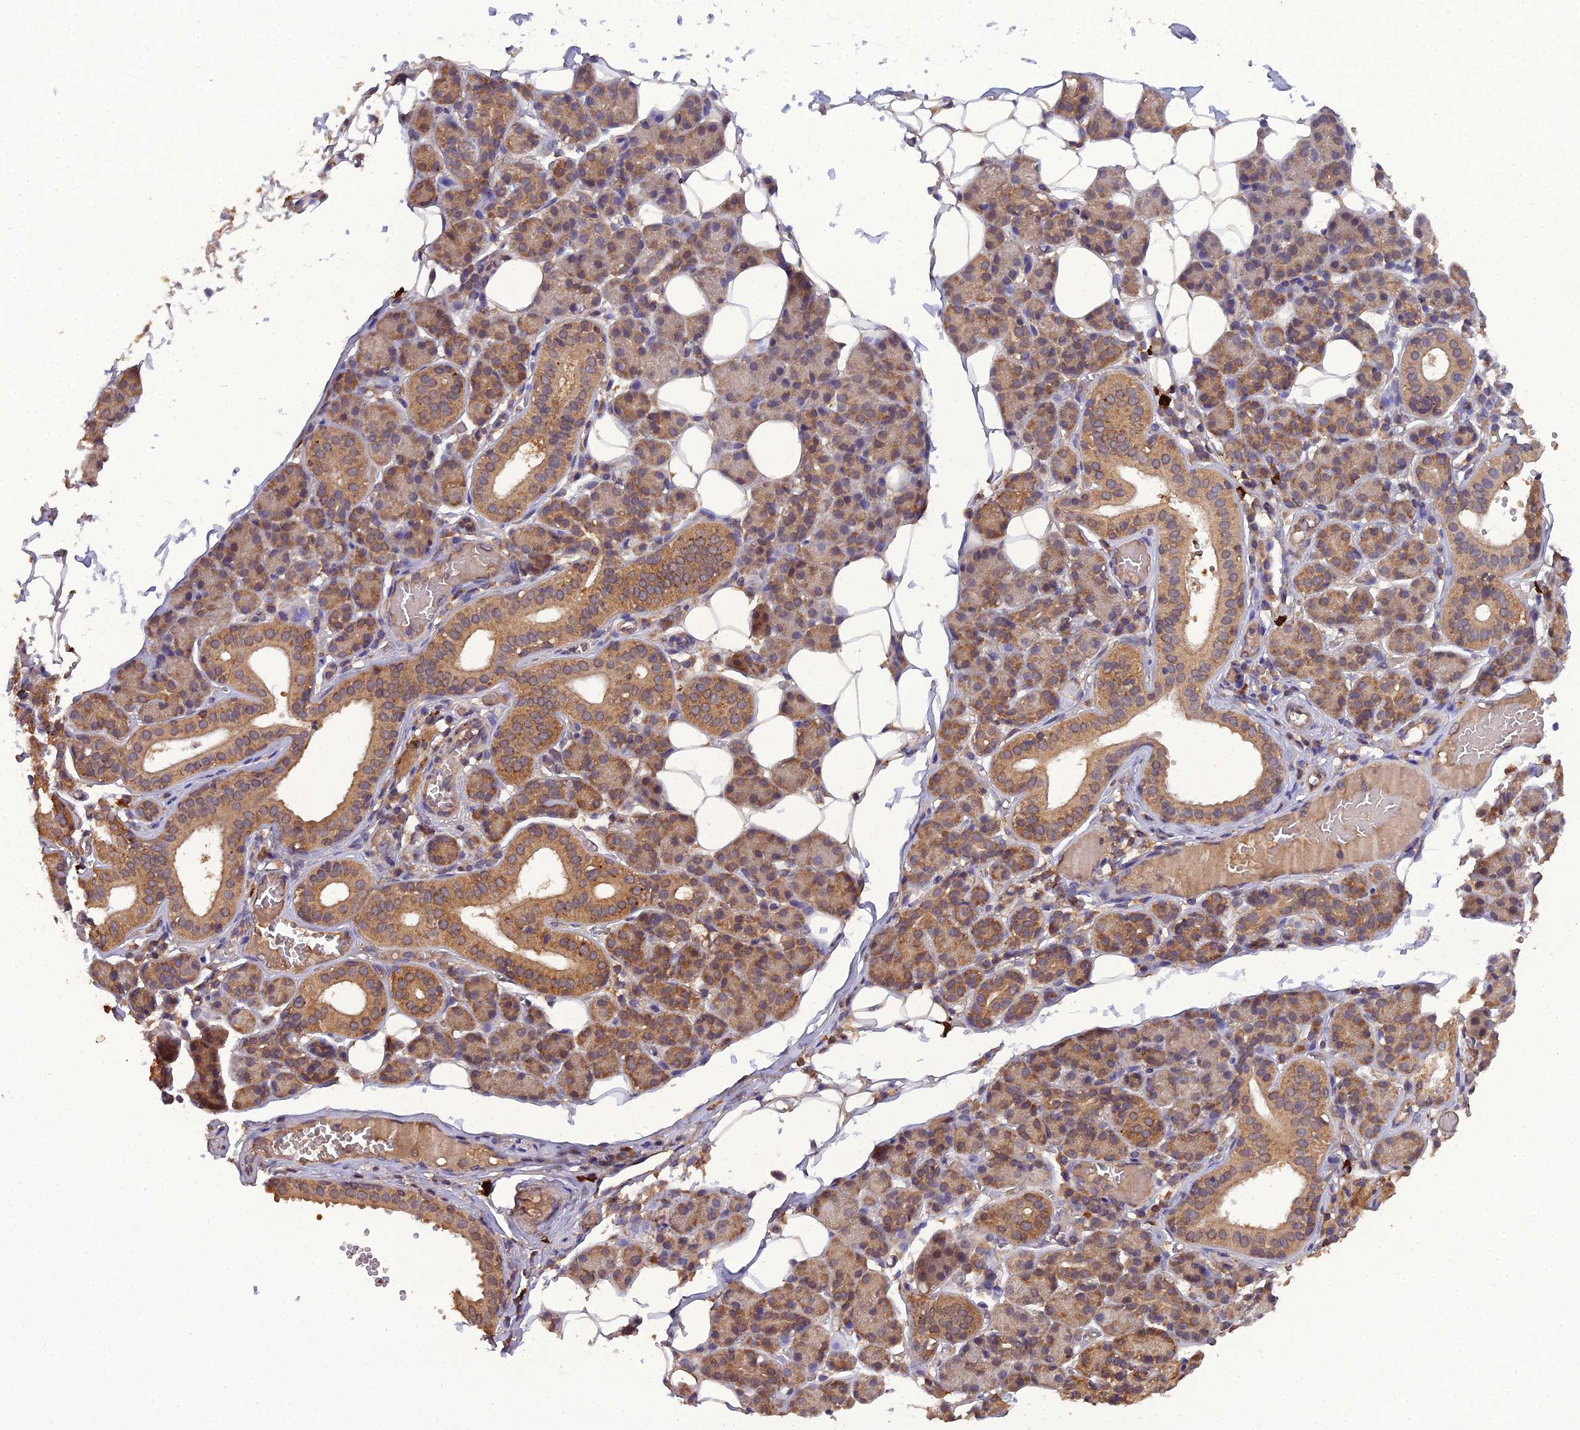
{"staining": {"intensity": "moderate", "quantity": ">75%", "location": "cytoplasmic/membranous"}, "tissue": "salivary gland", "cell_type": "Glandular cells", "image_type": "normal", "snomed": [{"axis": "morphology", "description": "Normal tissue, NOS"}, {"axis": "topography", "description": "Salivary gland"}], "caption": "There is medium levels of moderate cytoplasmic/membranous expression in glandular cells of benign salivary gland, as demonstrated by immunohistochemical staining (brown color).", "gene": "TMEM258", "patient": {"sex": "female", "age": 33}}